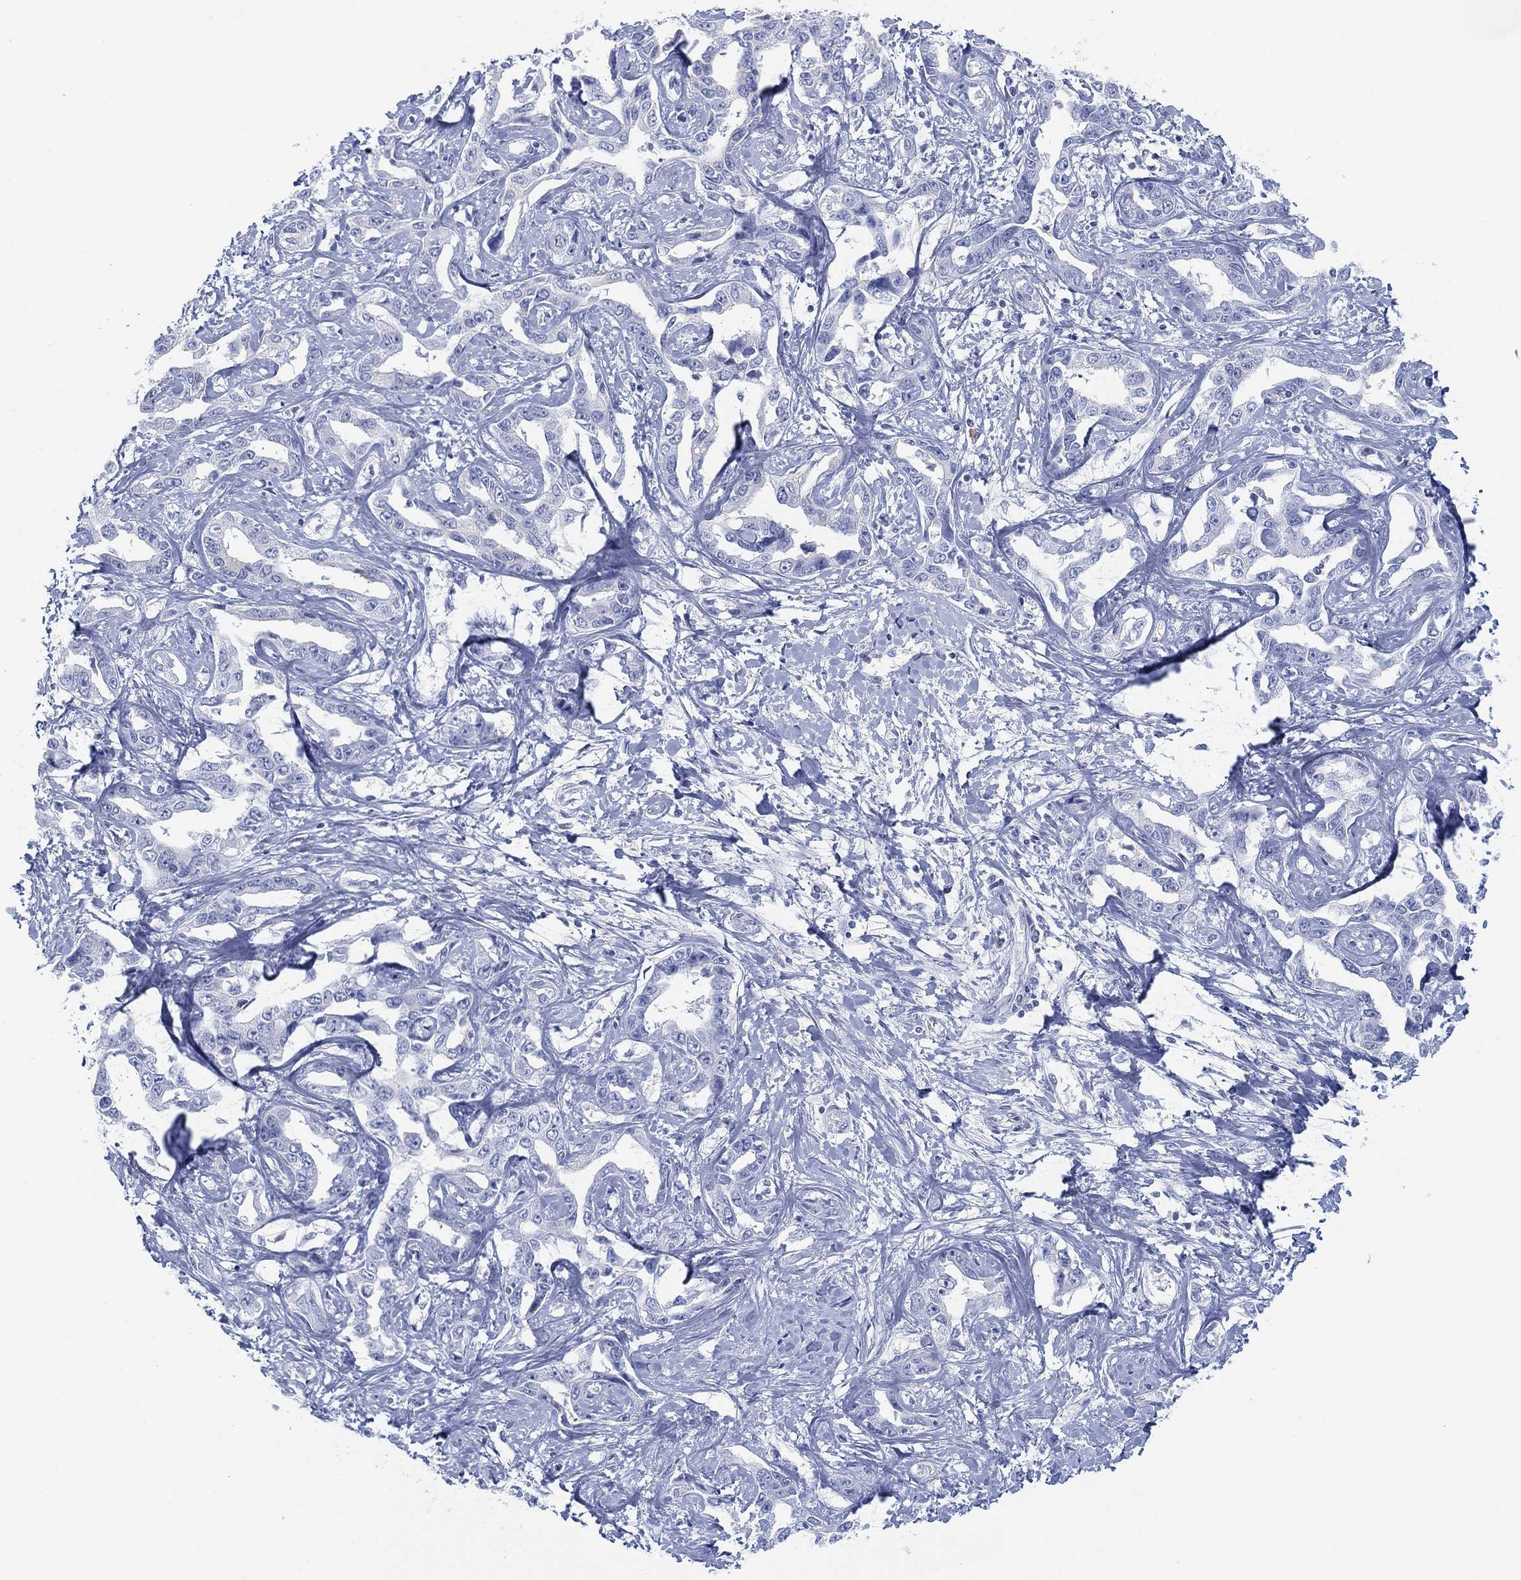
{"staining": {"intensity": "negative", "quantity": "none", "location": "none"}, "tissue": "liver cancer", "cell_type": "Tumor cells", "image_type": "cancer", "snomed": [{"axis": "morphology", "description": "Cholangiocarcinoma"}, {"axis": "topography", "description": "Liver"}], "caption": "Image shows no protein positivity in tumor cells of liver cancer tissue.", "gene": "GCNA", "patient": {"sex": "male", "age": 59}}